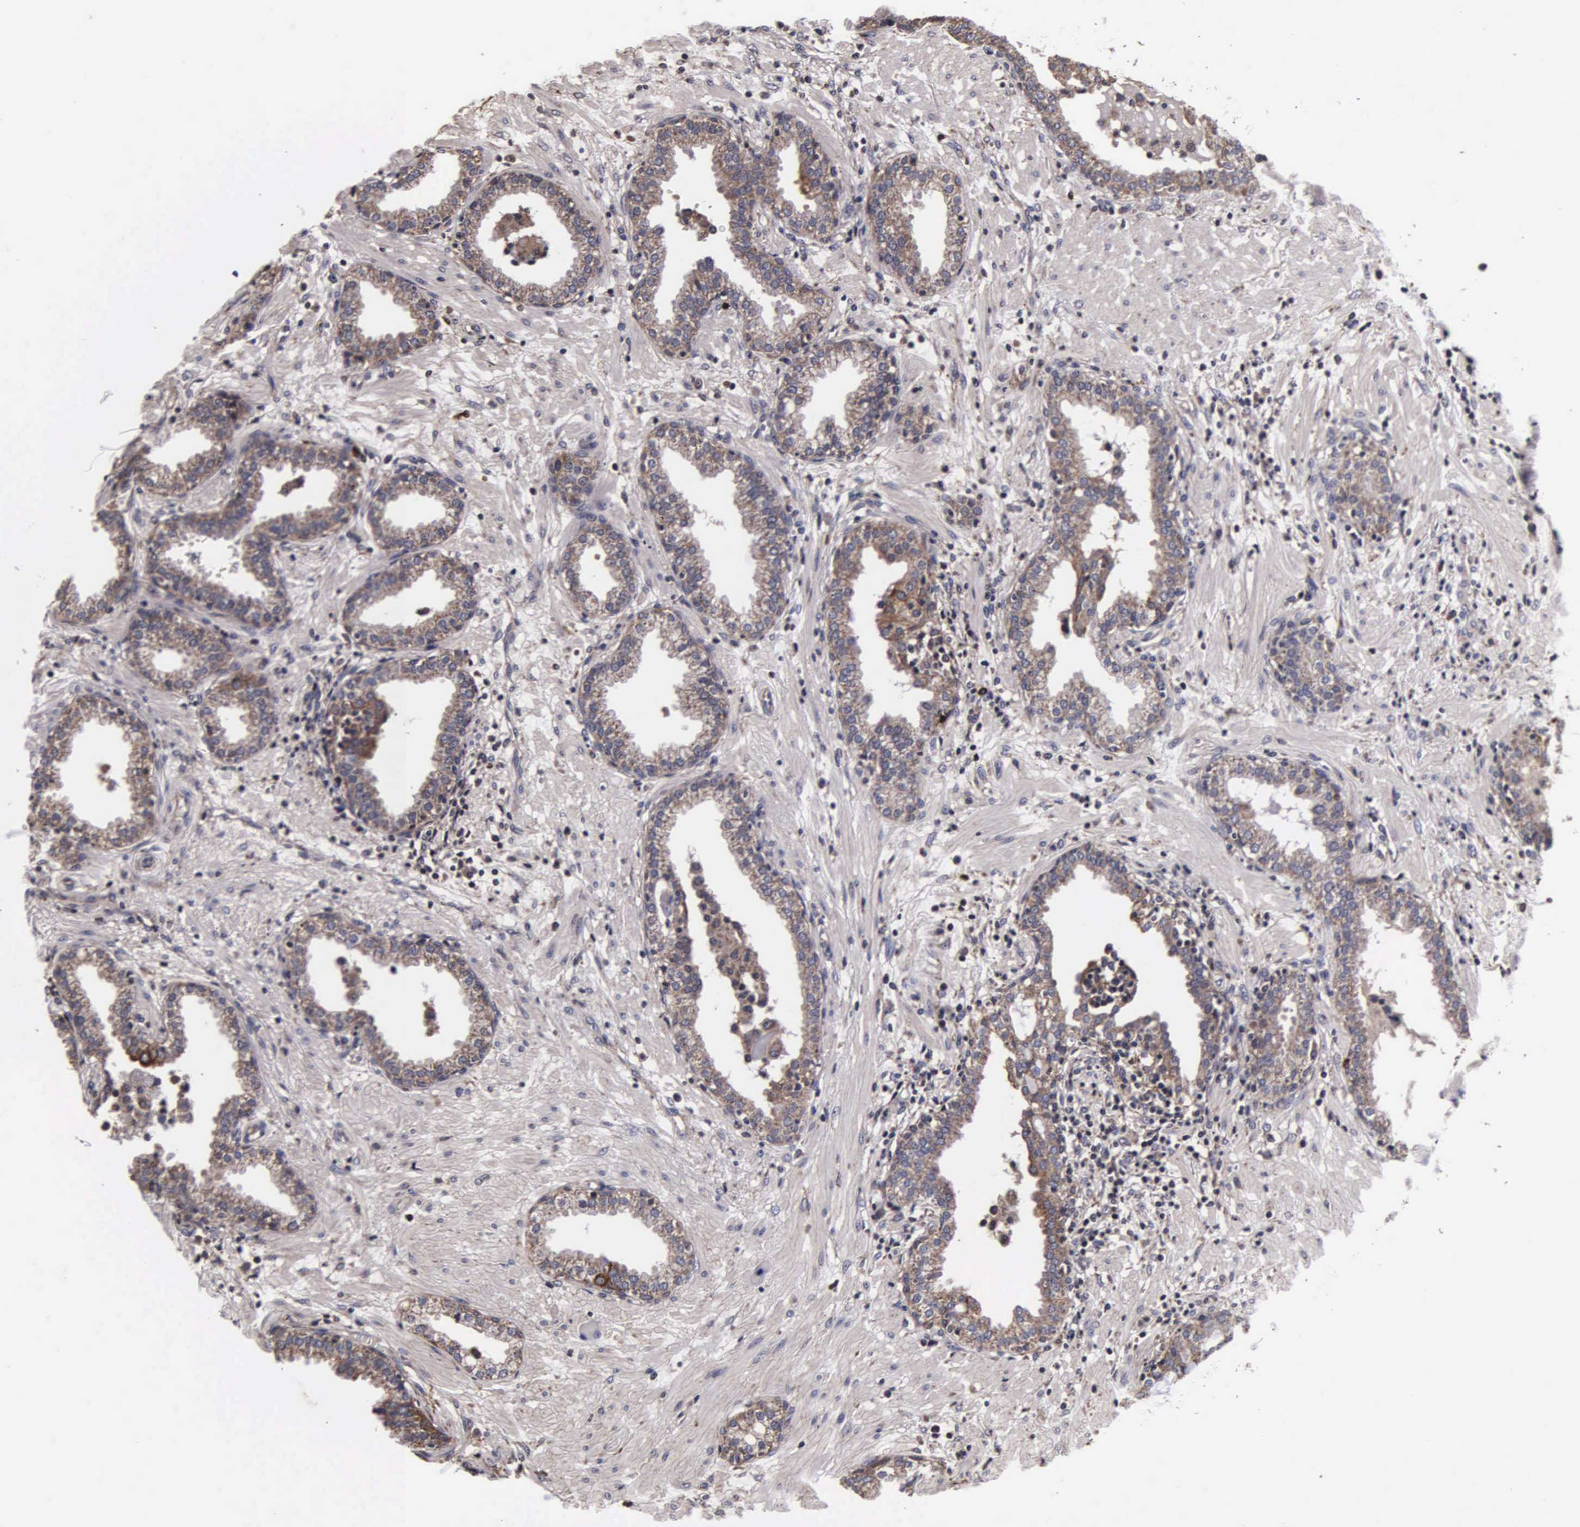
{"staining": {"intensity": "weak", "quantity": ">75%", "location": "cytoplasmic/membranous"}, "tissue": "prostate", "cell_type": "Glandular cells", "image_type": "normal", "snomed": [{"axis": "morphology", "description": "Normal tissue, NOS"}, {"axis": "topography", "description": "Prostate"}], "caption": "Benign prostate reveals weak cytoplasmic/membranous expression in approximately >75% of glandular cells (IHC, brightfield microscopy, high magnification)..", "gene": "PSMA3", "patient": {"sex": "male", "age": 64}}